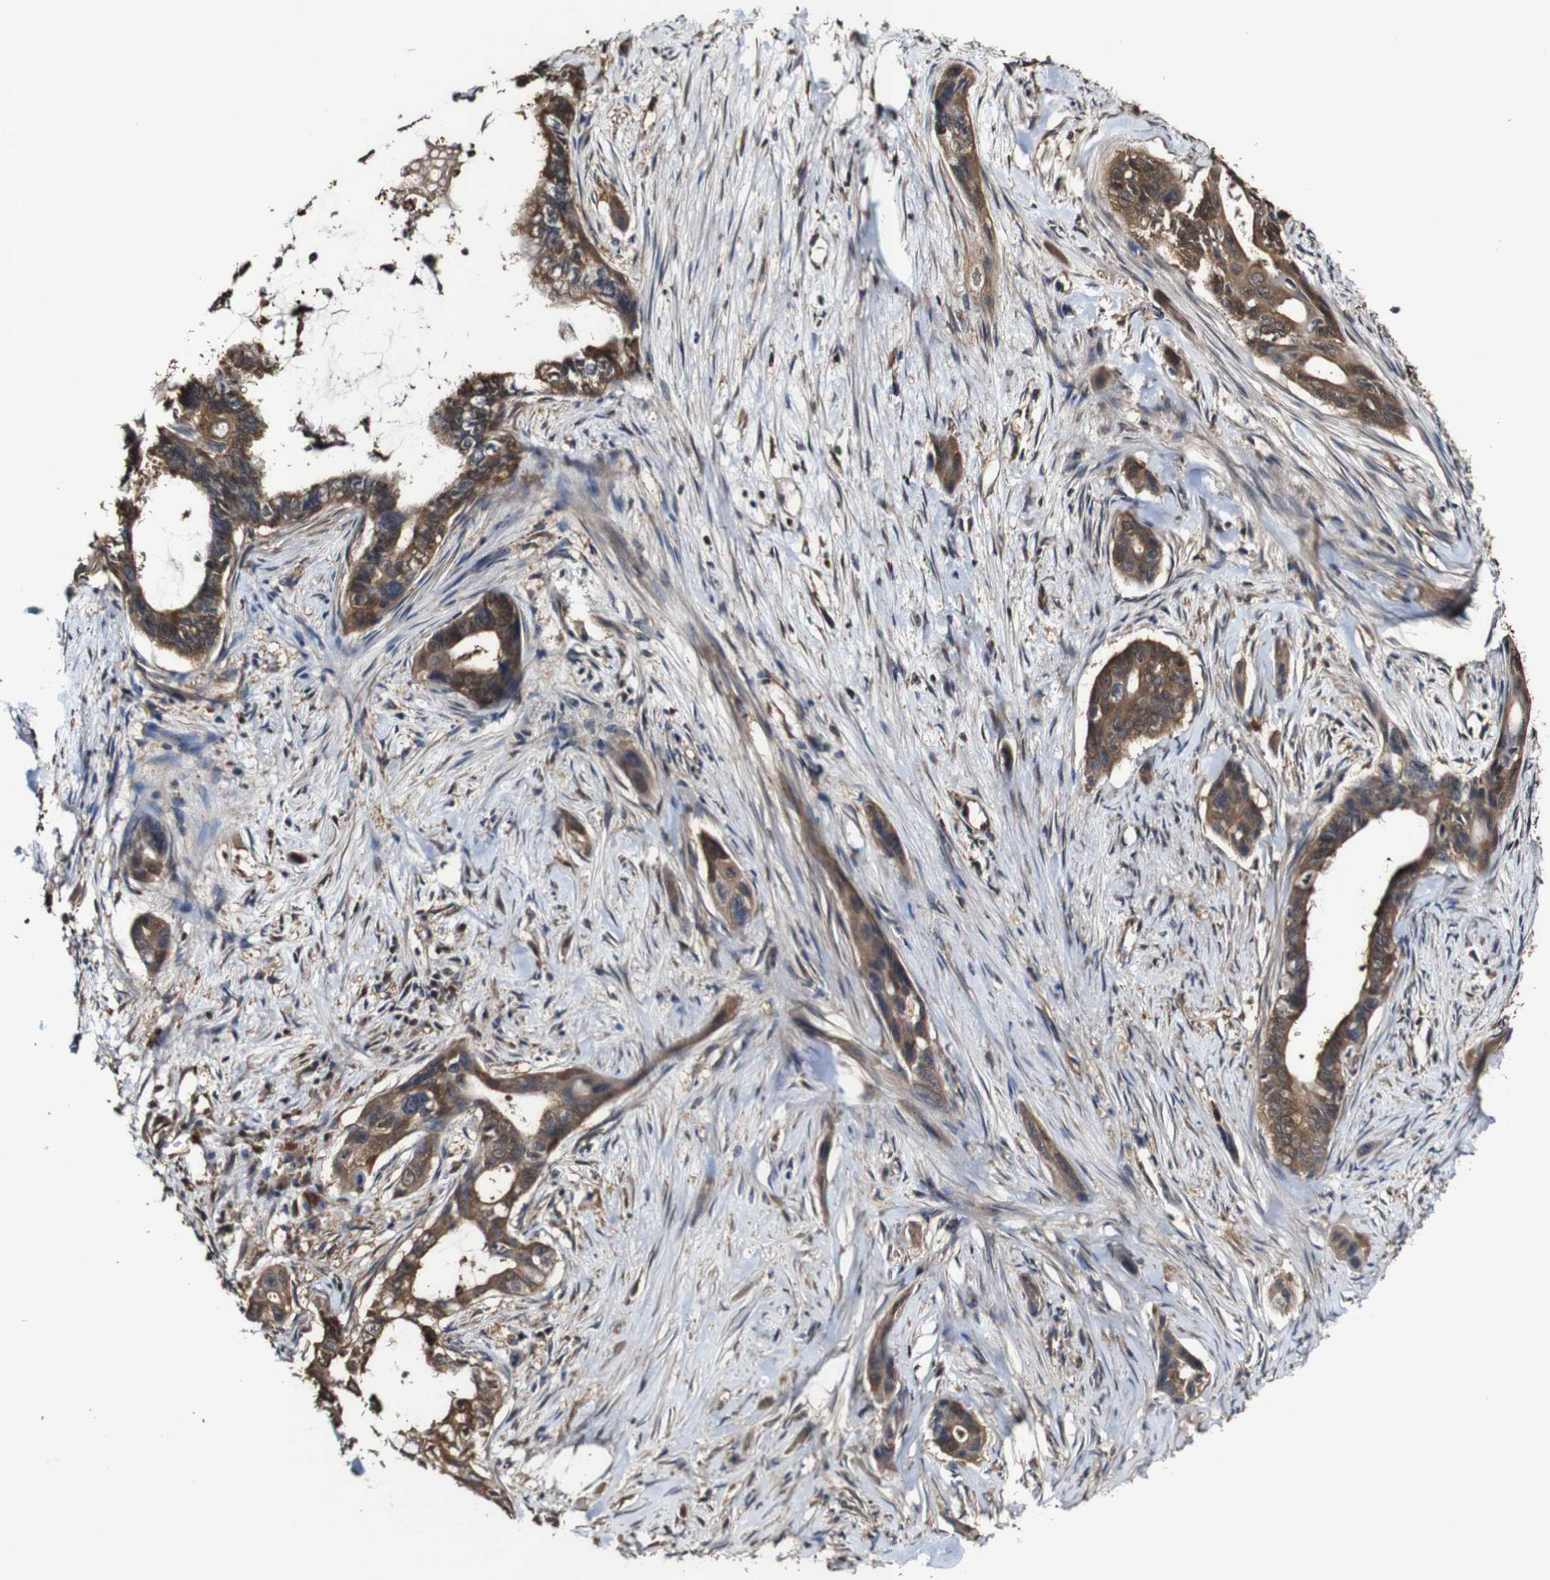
{"staining": {"intensity": "moderate", "quantity": ">75%", "location": "cytoplasmic/membranous"}, "tissue": "pancreatic cancer", "cell_type": "Tumor cells", "image_type": "cancer", "snomed": [{"axis": "morphology", "description": "Adenocarcinoma, NOS"}, {"axis": "topography", "description": "Pancreas"}], "caption": "An immunohistochemistry (IHC) histopathology image of neoplastic tissue is shown. Protein staining in brown shows moderate cytoplasmic/membranous positivity in pancreatic adenocarcinoma within tumor cells.", "gene": "PTPRR", "patient": {"sex": "male", "age": 73}}